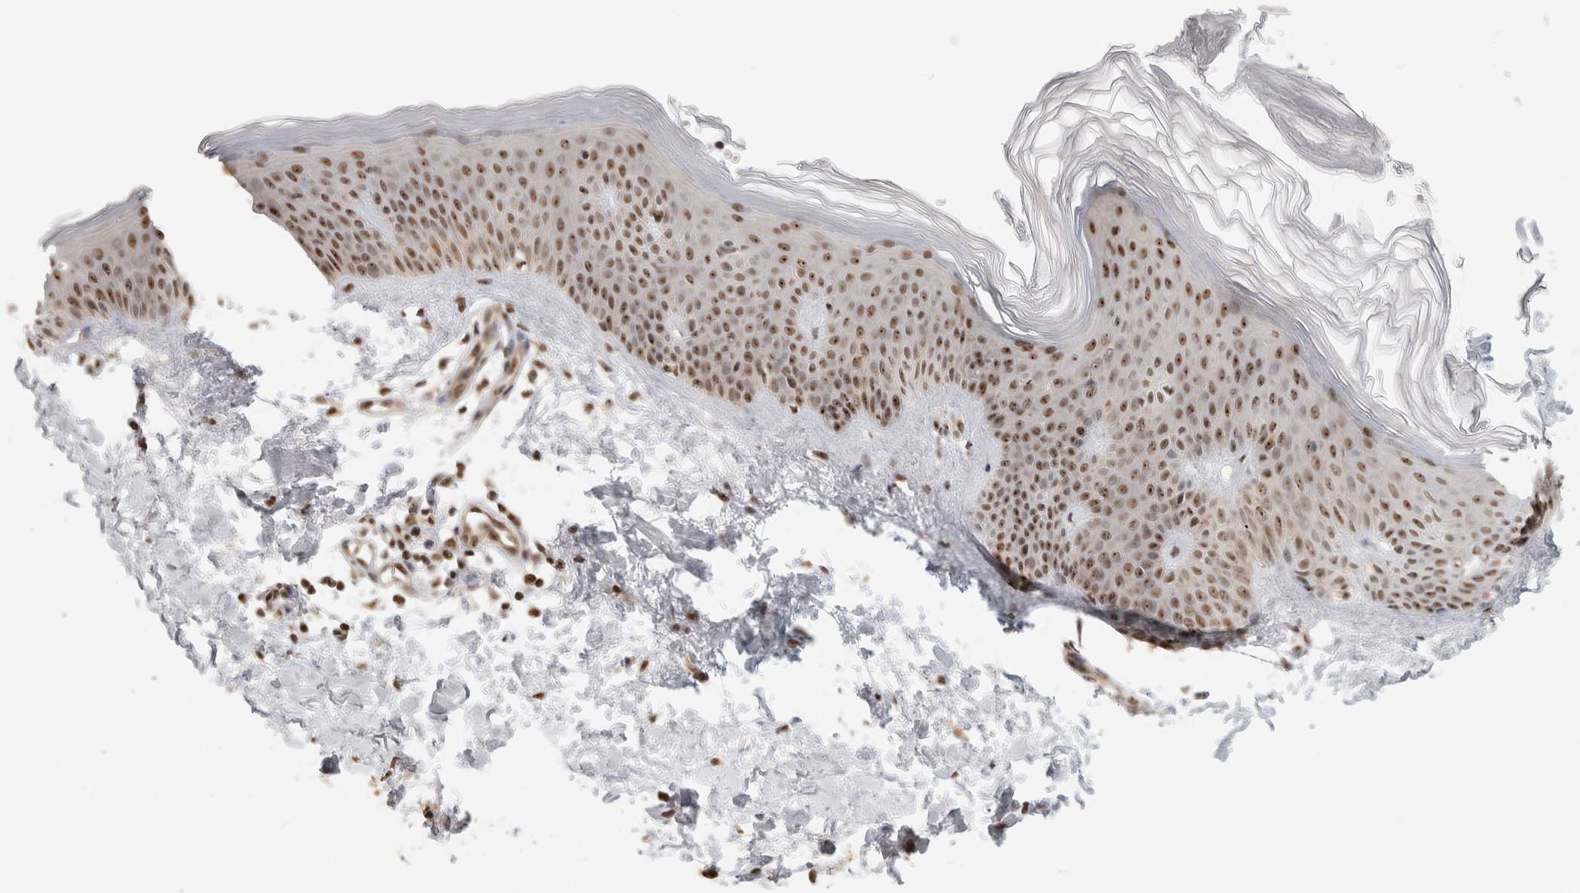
{"staining": {"intensity": "weak", "quantity": ">75%", "location": "nuclear"}, "tissue": "skin", "cell_type": "Fibroblasts", "image_type": "normal", "snomed": [{"axis": "morphology", "description": "Normal tissue, NOS"}, {"axis": "morphology", "description": "Malignant melanoma, Metastatic site"}, {"axis": "topography", "description": "Skin"}], "caption": "High-power microscopy captured an immunohistochemistry (IHC) image of unremarkable skin, revealing weak nuclear staining in about >75% of fibroblasts.", "gene": "EBNA1BP2", "patient": {"sex": "male", "age": 41}}